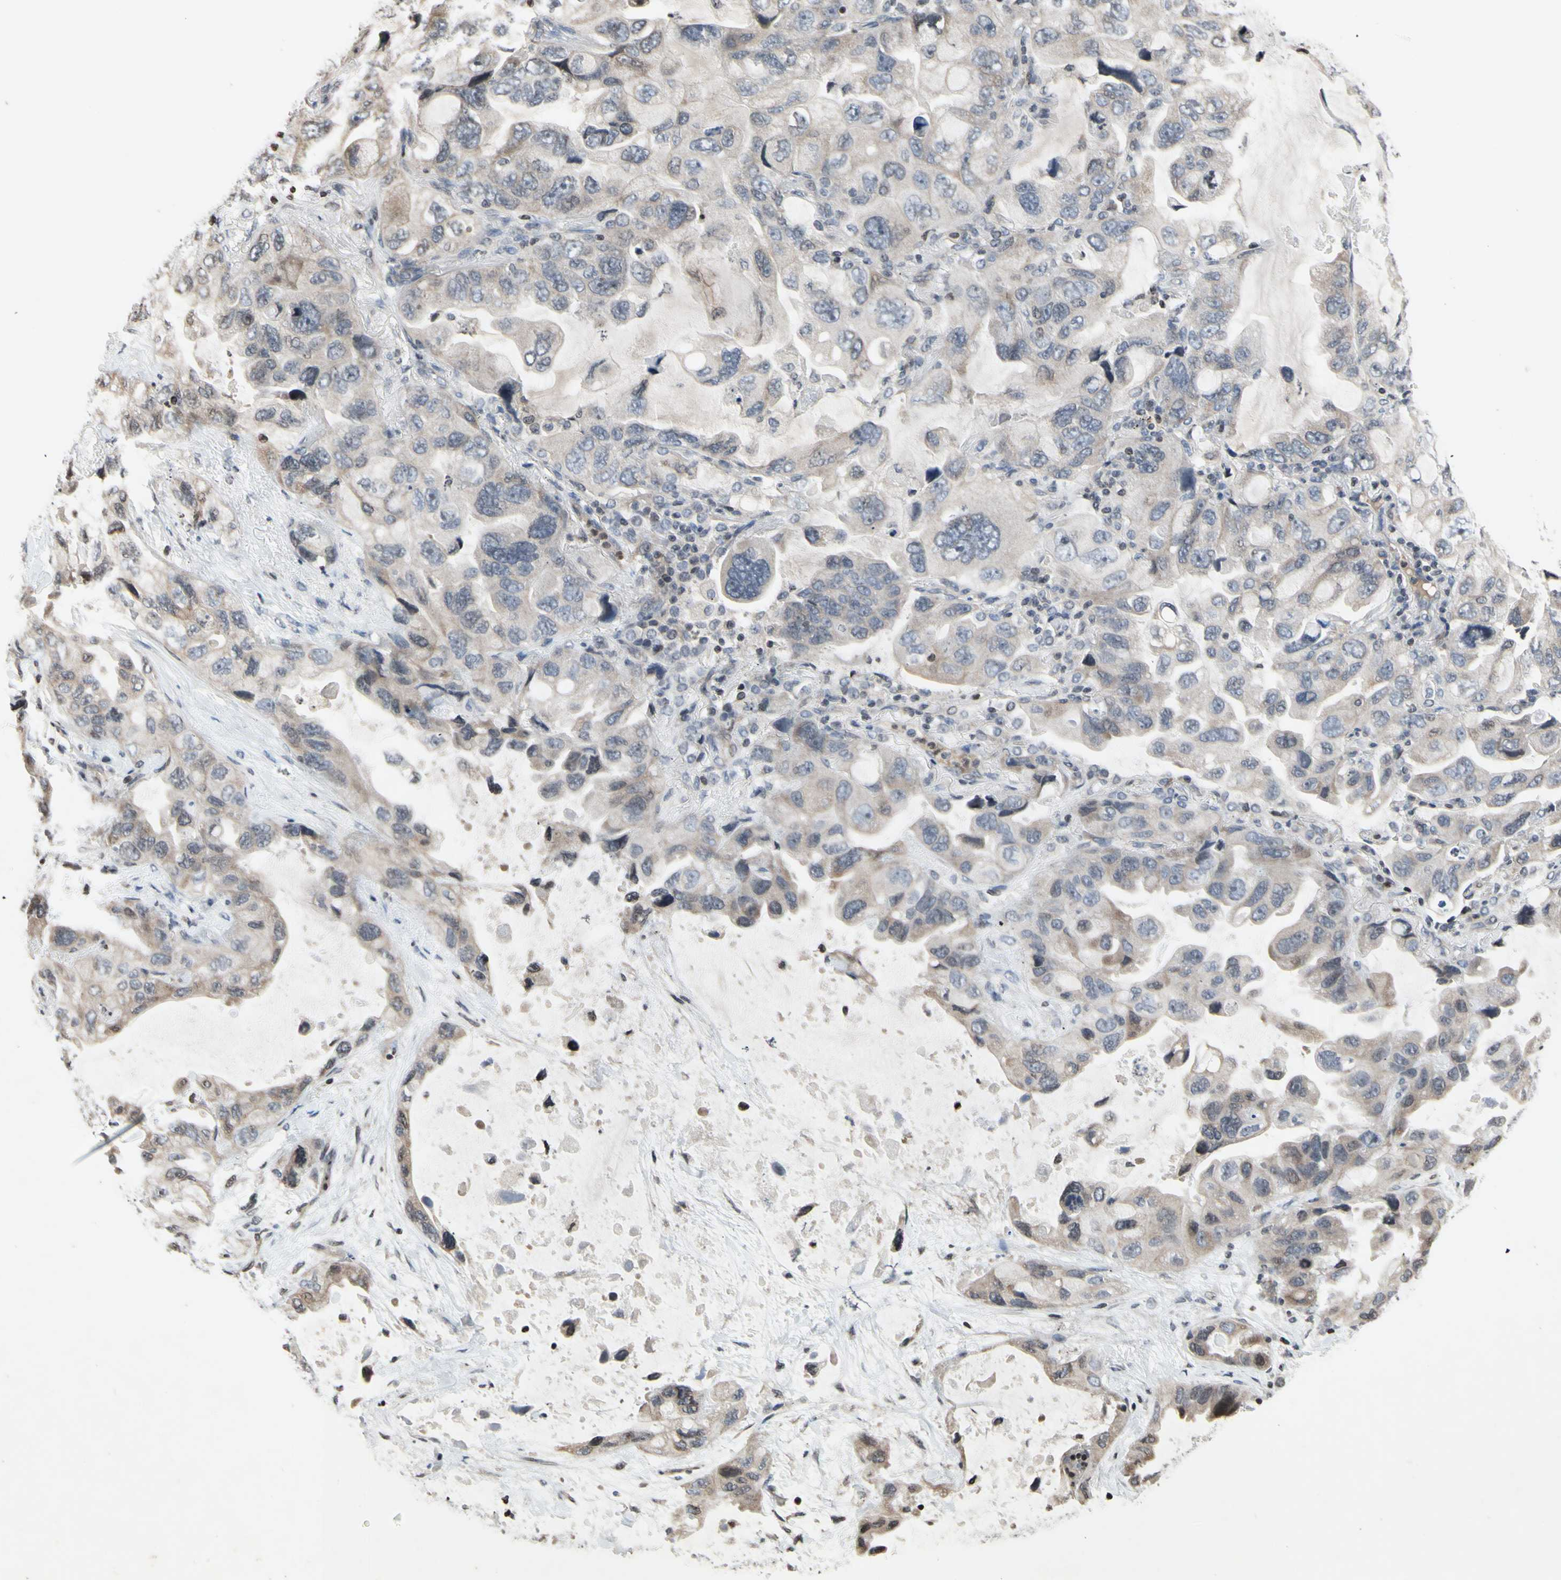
{"staining": {"intensity": "negative", "quantity": "none", "location": "none"}, "tissue": "lung cancer", "cell_type": "Tumor cells", "image_type": "cancer", "snomed": [{"axis": "morphology", "description": "Squamous cell carcinoma, NOS"}, {"axis": "topography", "description": "Lung"}], "caption": "Tumor cells show no significant expression in lung squamous cell carcinoma.", "gene": "ARG1", "patient": {"sex": "female", "age": 73}}